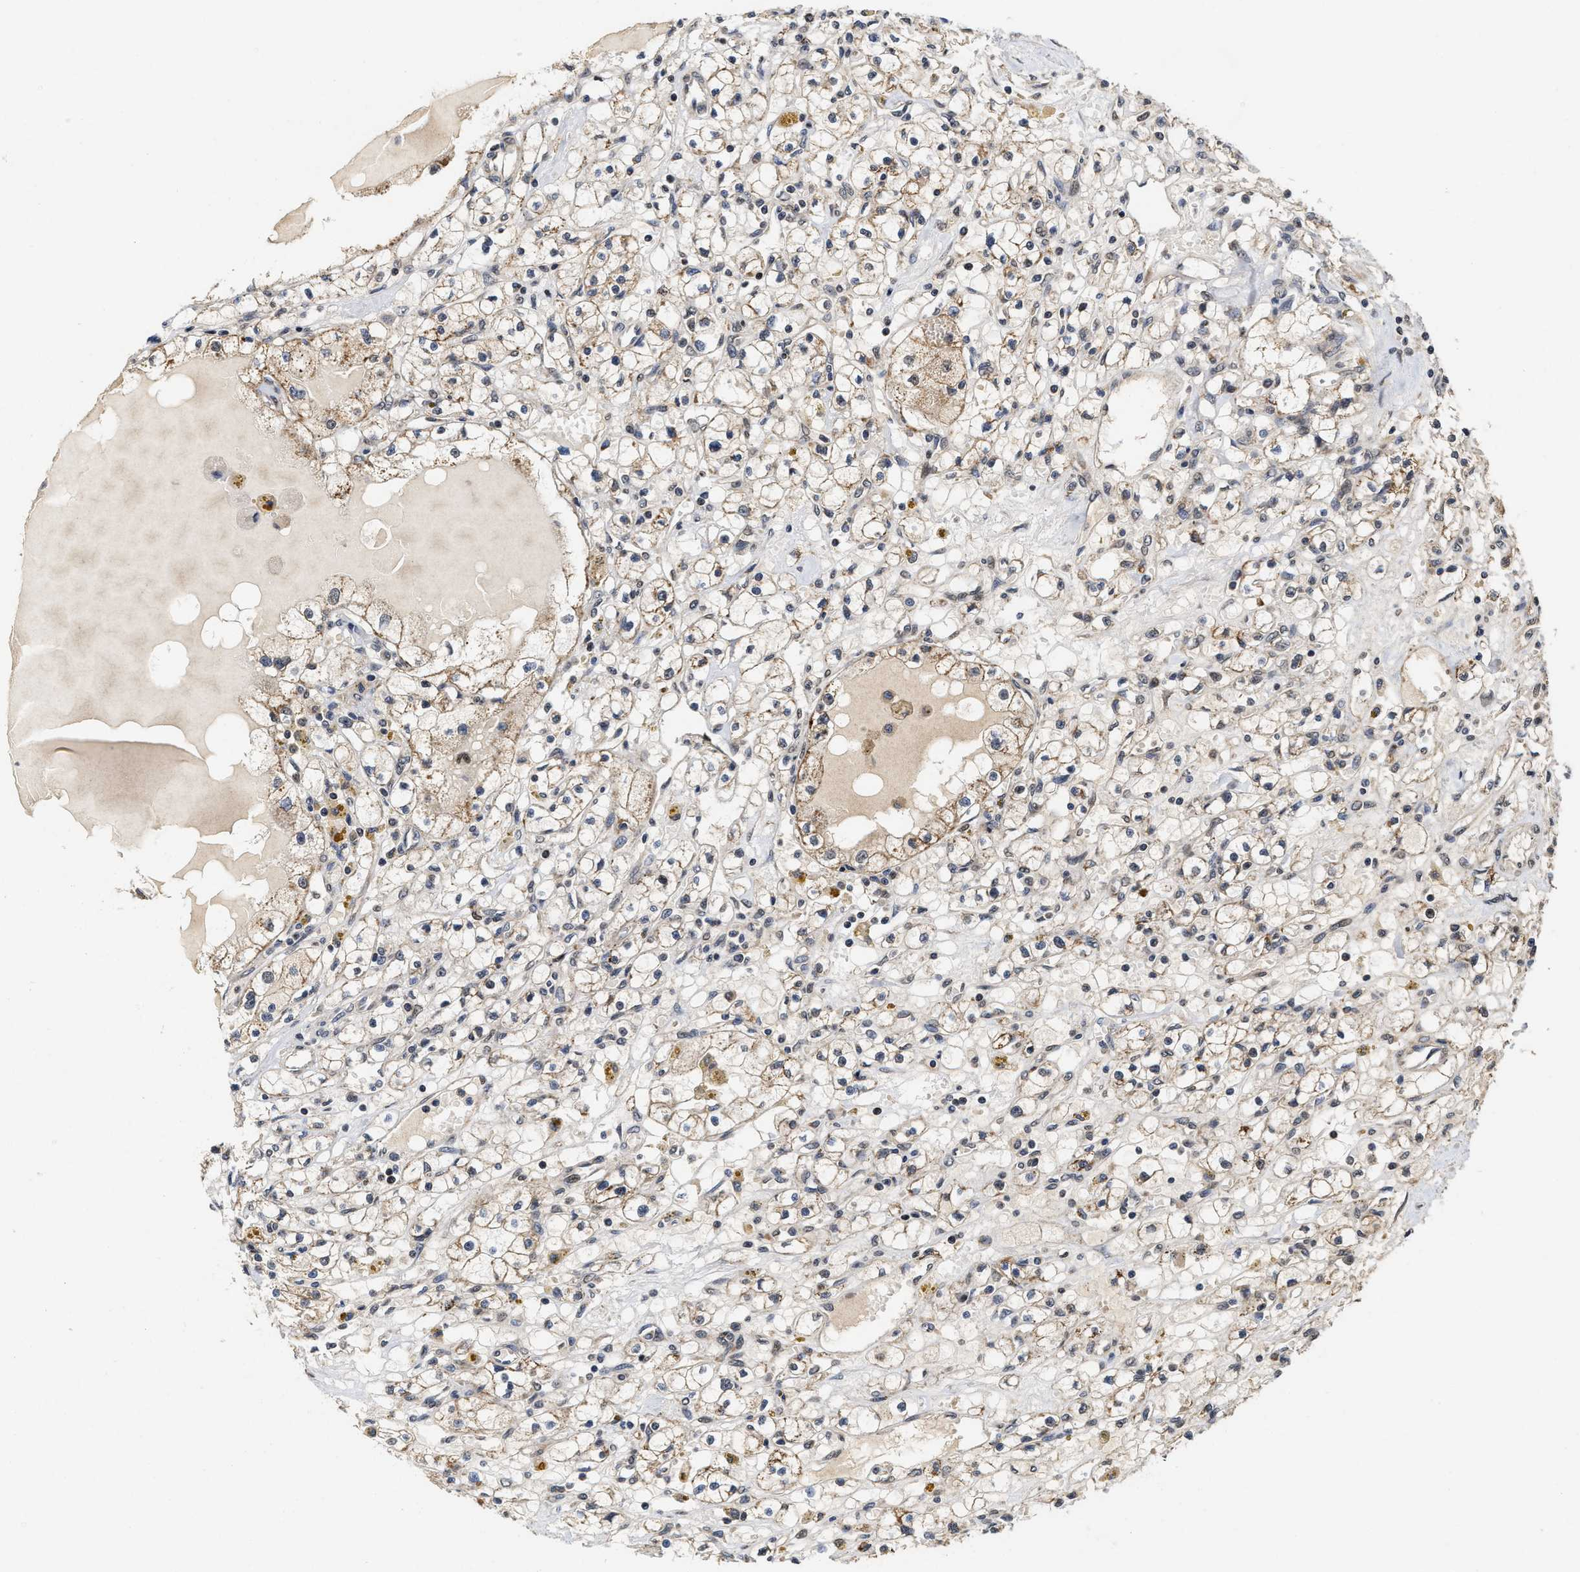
{"staining": {"intensity": "moderate", "quantity": "25%-75%", "location": "cytoplasmic/membranous"}, "tissue": "renal cancer", "cell_type": "Tumor cells", "image_type": "cancer", "snomed": [{"axis": "morphology", "description": "Adenocarcinoma, NOS"}, {"axis": "topography", "description": "Kidney"}], "caption": "Adenocarcinoma (renal) was stained to show a protein in brown. There is medium levels of moderate cytoplasmic/membranous staining in approximately 25%-75% of tumor cells.", "gene": "SCYL2", "patient": {"sex": "male", "age": 56}}